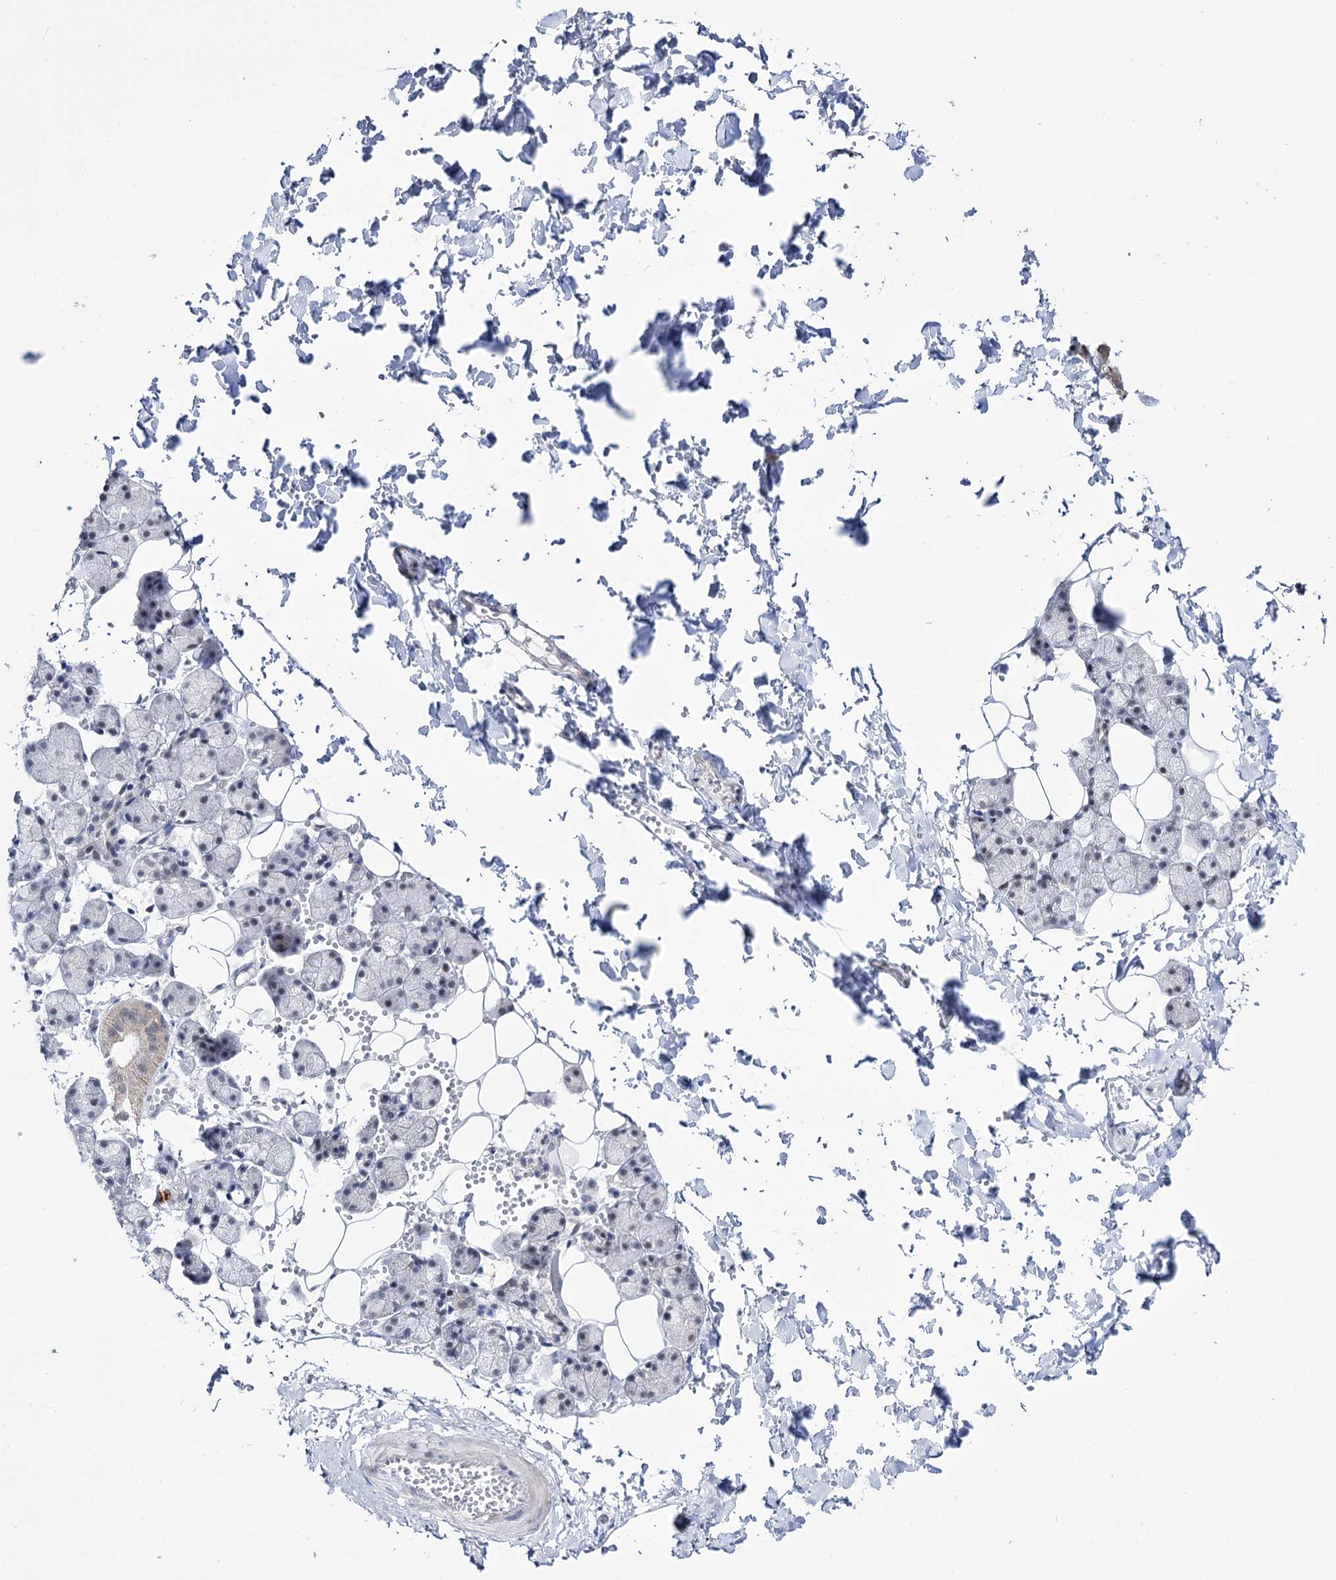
{"staining": {"intensity": "moderate", "quantity": "<25%", "location": "cytoplasmic/membranous"}, "tissue": "salivary gland", "cell_type": "Glandular cells", "image_type": "normal", "snomed": [{"axis": "morphology", "description": "Normal tissue, NOS"}, {"axis": "topography", "description": "Salivary gland"}], "caption": "DAB (3,3'-diaminobenzidine) immunohistochemical staining of unremarkable human salivary gland exhibits moderate cytoplasmic/membranous protein expression in approximately <25% of glandular cells.", "gene": "RBM15B", "patient": {"sex": "female", "age": 33}}